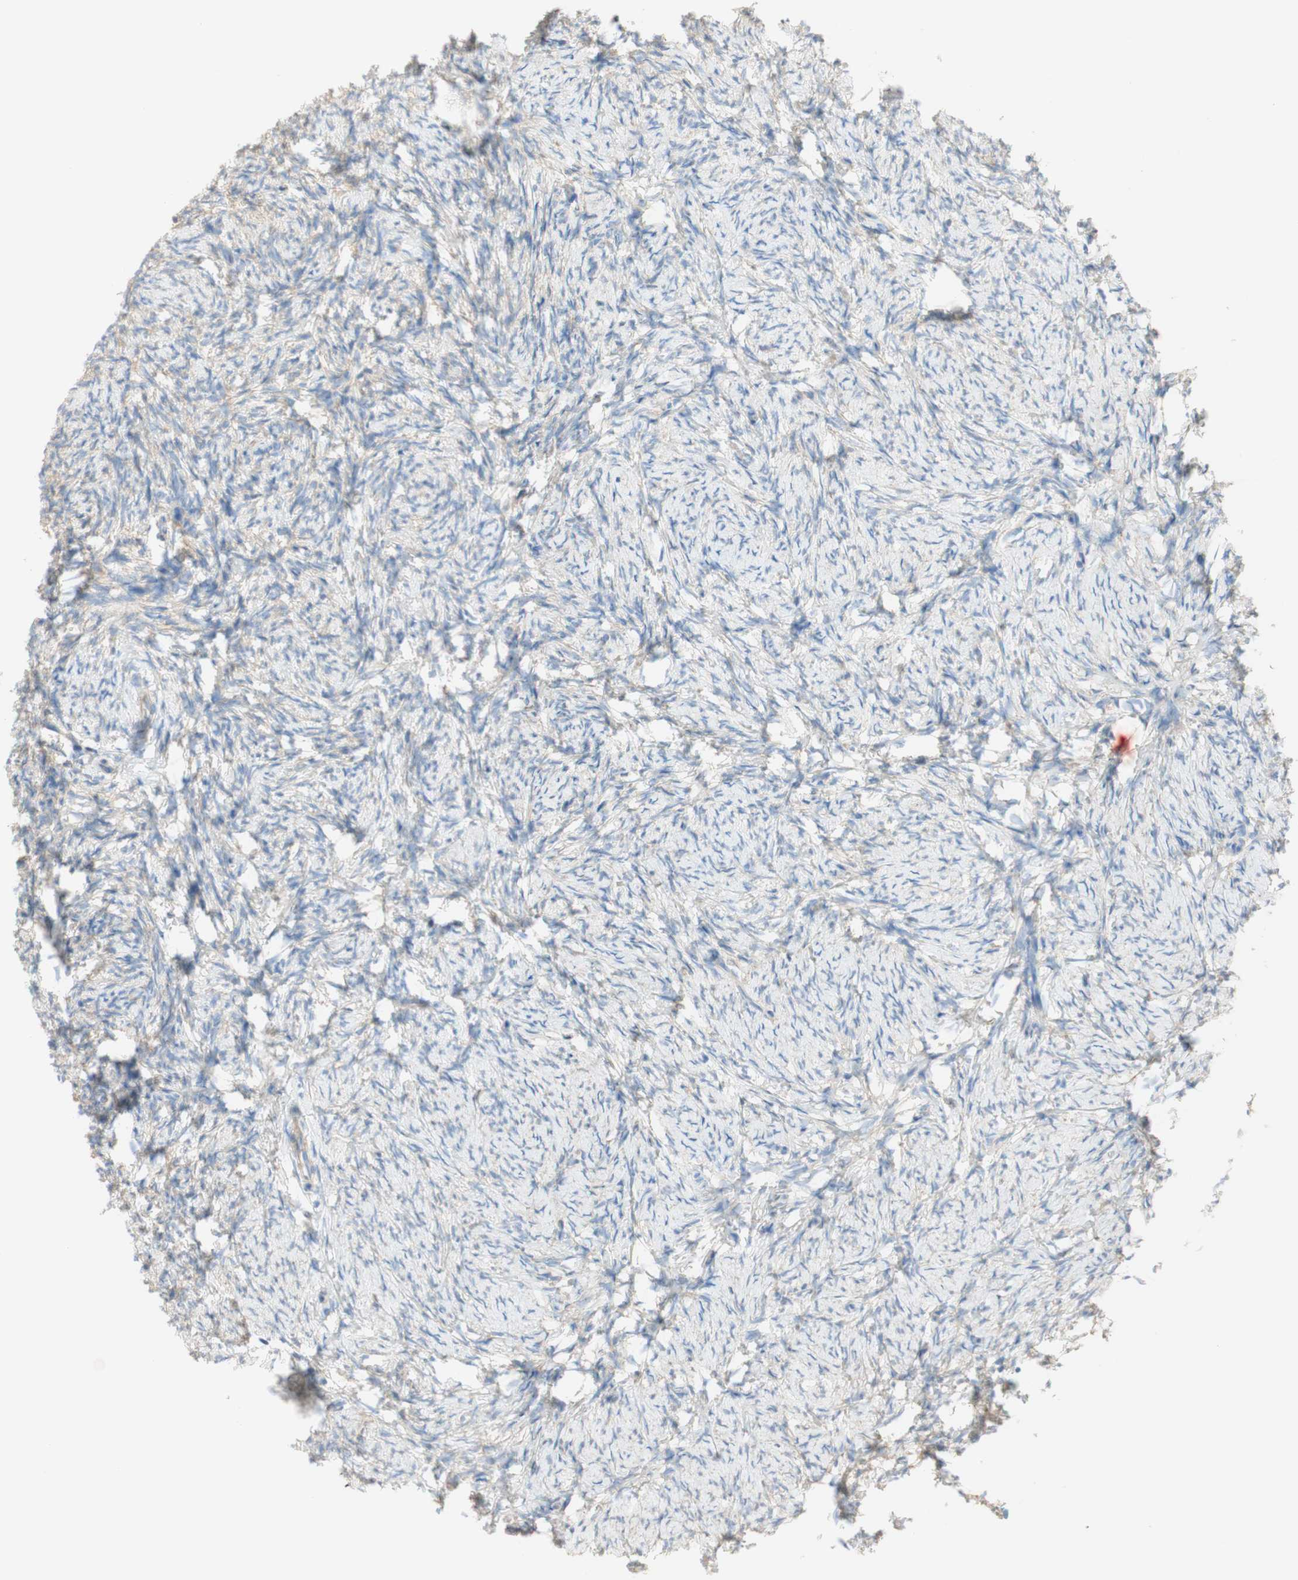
{"staining": {"intensity": "moderate", "quantity": ">75%", "location": "cytoplasmic/membranous"}, "tissue": "ovary", "cell_type": "Follicle cells", "image_type": "normal", "snomed": [{"axis": "morphology", "description": "Normal tissue, NOS"}, {"axis": "topography", "description": "Ovary"}], "caption": "The immunohistochemical stain highlights moderate cytoplasmic/membranous expression in follicle cells of benign ovary.", "gene": "ATP2B1", "patient": {"sex": "female", "age": 60}}